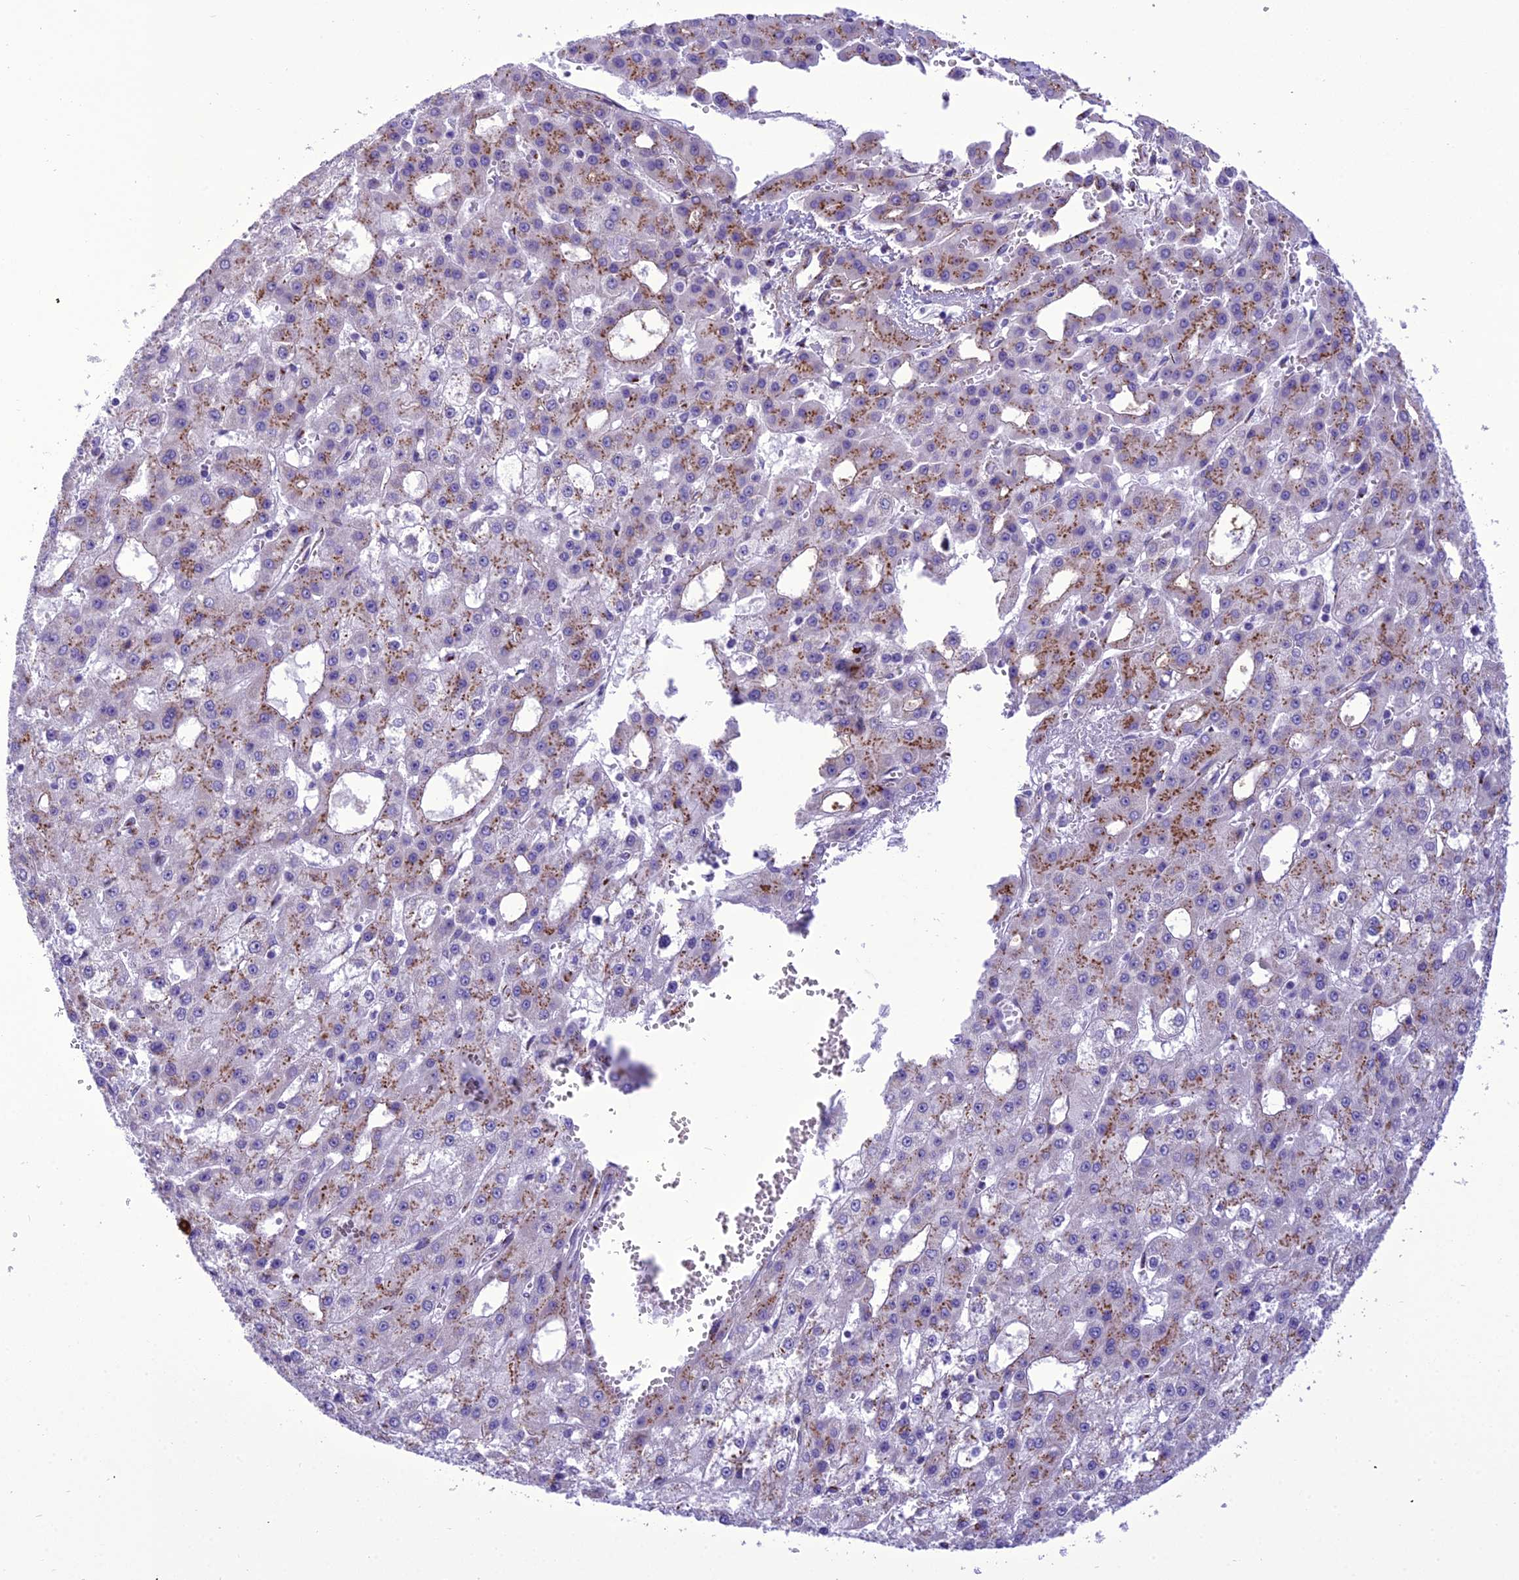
{"staining": {"intensity": "moderate", "quantity": ">75%", "location": "cytoplasmic/membranous"}, "tissue": "liver cancer", "cell_type": "Tumor cells", "image_type": "cancer", "snomed": [{"axis": "morphology", "description": "Carcinoma, Hepatocellular, NOS"}, {"axis": "topography", "description": "Liver"}], "caption": "This is a photomicrograph of immunohistochemistry (IHC) staining of liver cancer, which shows moderate positivity in the cytoplasmic/membranous of tumor cells.", "gene": "GOLM2", "patient": {"sex": "male", "age": 47}}